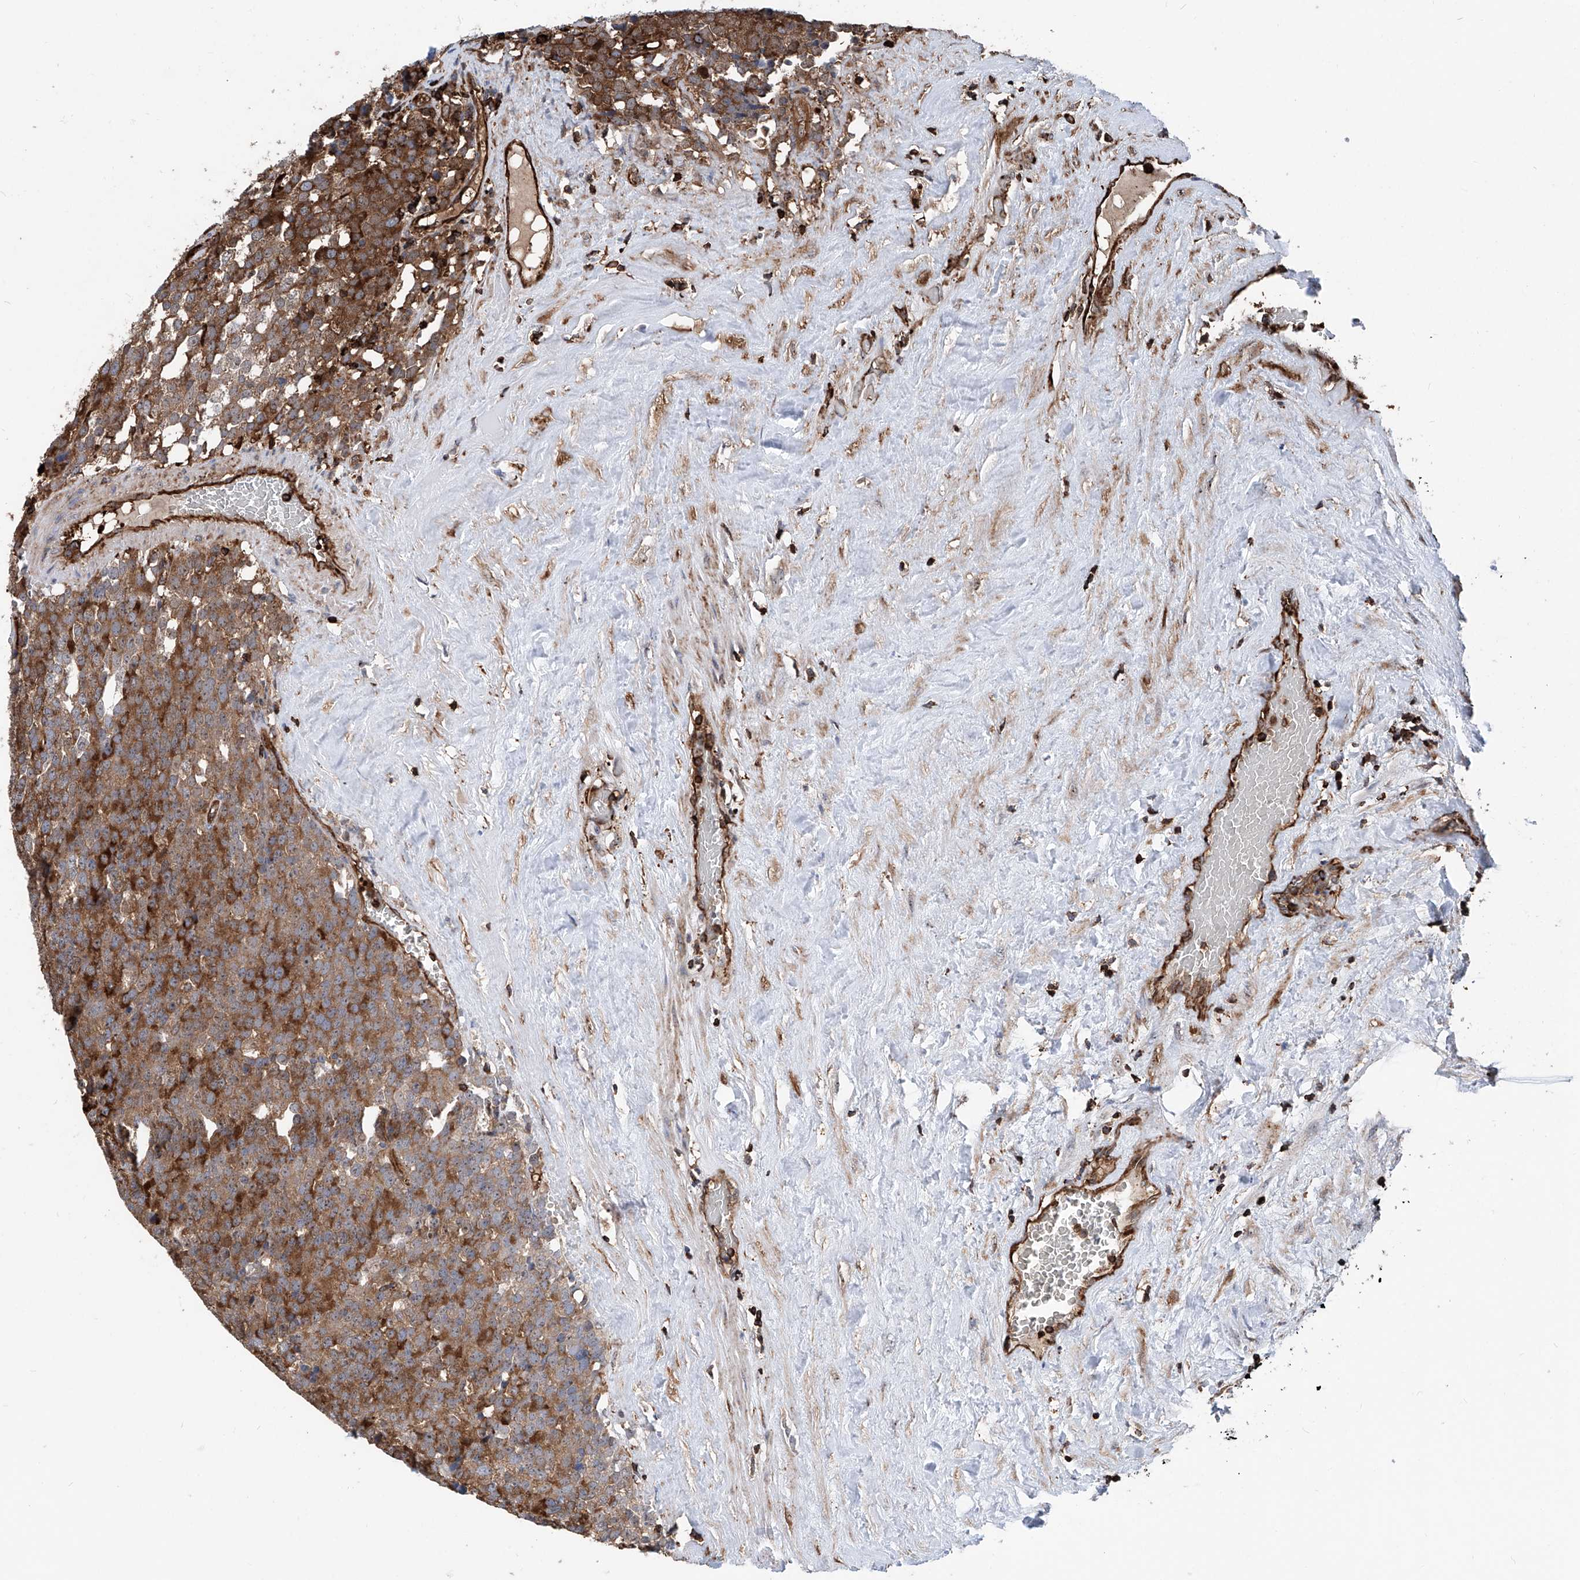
{"staining": {"intensity": "moderate", "quantity": ">75%", "location": "cytoplasmic/membranous"}, "tissue": "testis cancer", "cell_type": "Tumor cells", "image_type": "cancer", "snomed": [{"axis": "morphology", "description": "Seminoma, NOS"}, {"axis": "topography", "description": "Testis"}], "caption": "DAB immunohistochemical staining of human testis seminoma displays moderate cytoplasmic/membranous protein staining in about >75% of tumor cells. (DAB IHC with brightfield microscopy, high magnification).", "gene": "ZNF484", "patient": {"sex": "male", "age": 71}}